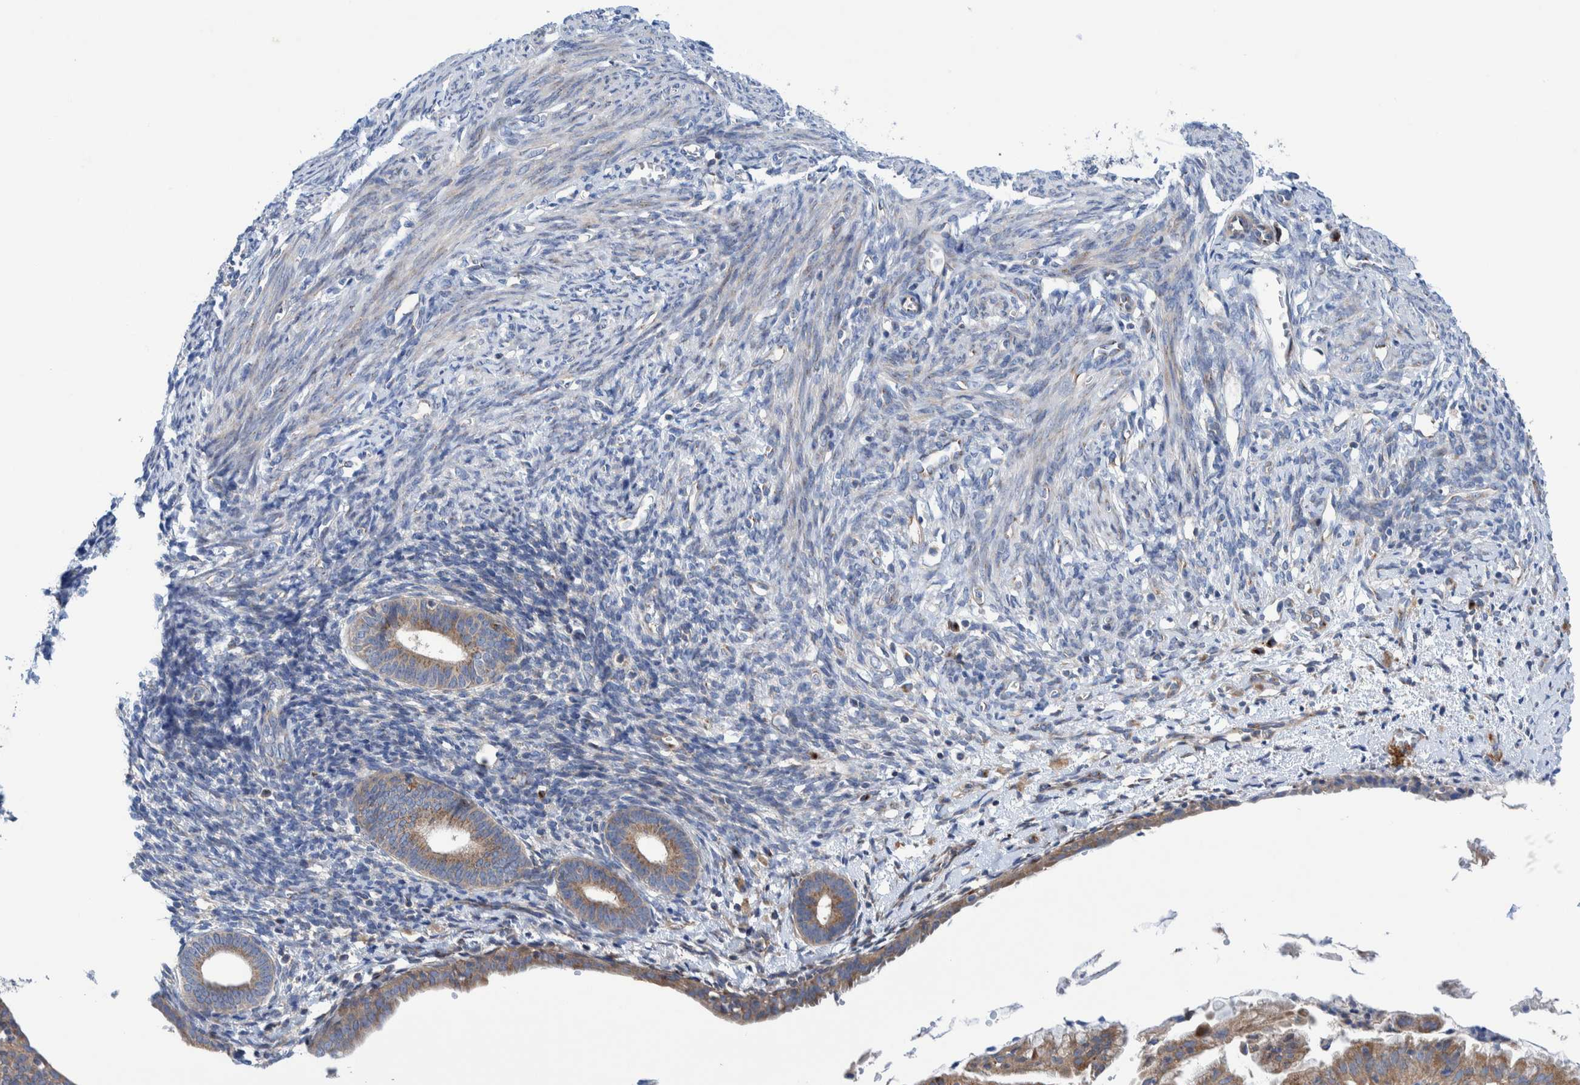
{"staining": {"intensity": "negative", "quantity": "none", "location": "none"}, "tissue": "endometrium", "cell_type": "Cells in endometrial stroma", "image_type": "normal", "snomed": [{"axis": "morphology", "description": "Normal tissue, NOS"}, {"axis": "morphology", "description": "Adenocarcinoma, NOS"}, {"axis": "topography", "description": "Endometrium"}], "caption": "High power microscopy micrograph of an immunohistochemistry image of normal endometrium, revealing no significant positivity in cells in endometrial stroma.", "gene": "TRIM58", "patient": {"sex": "female", "age": 57}}